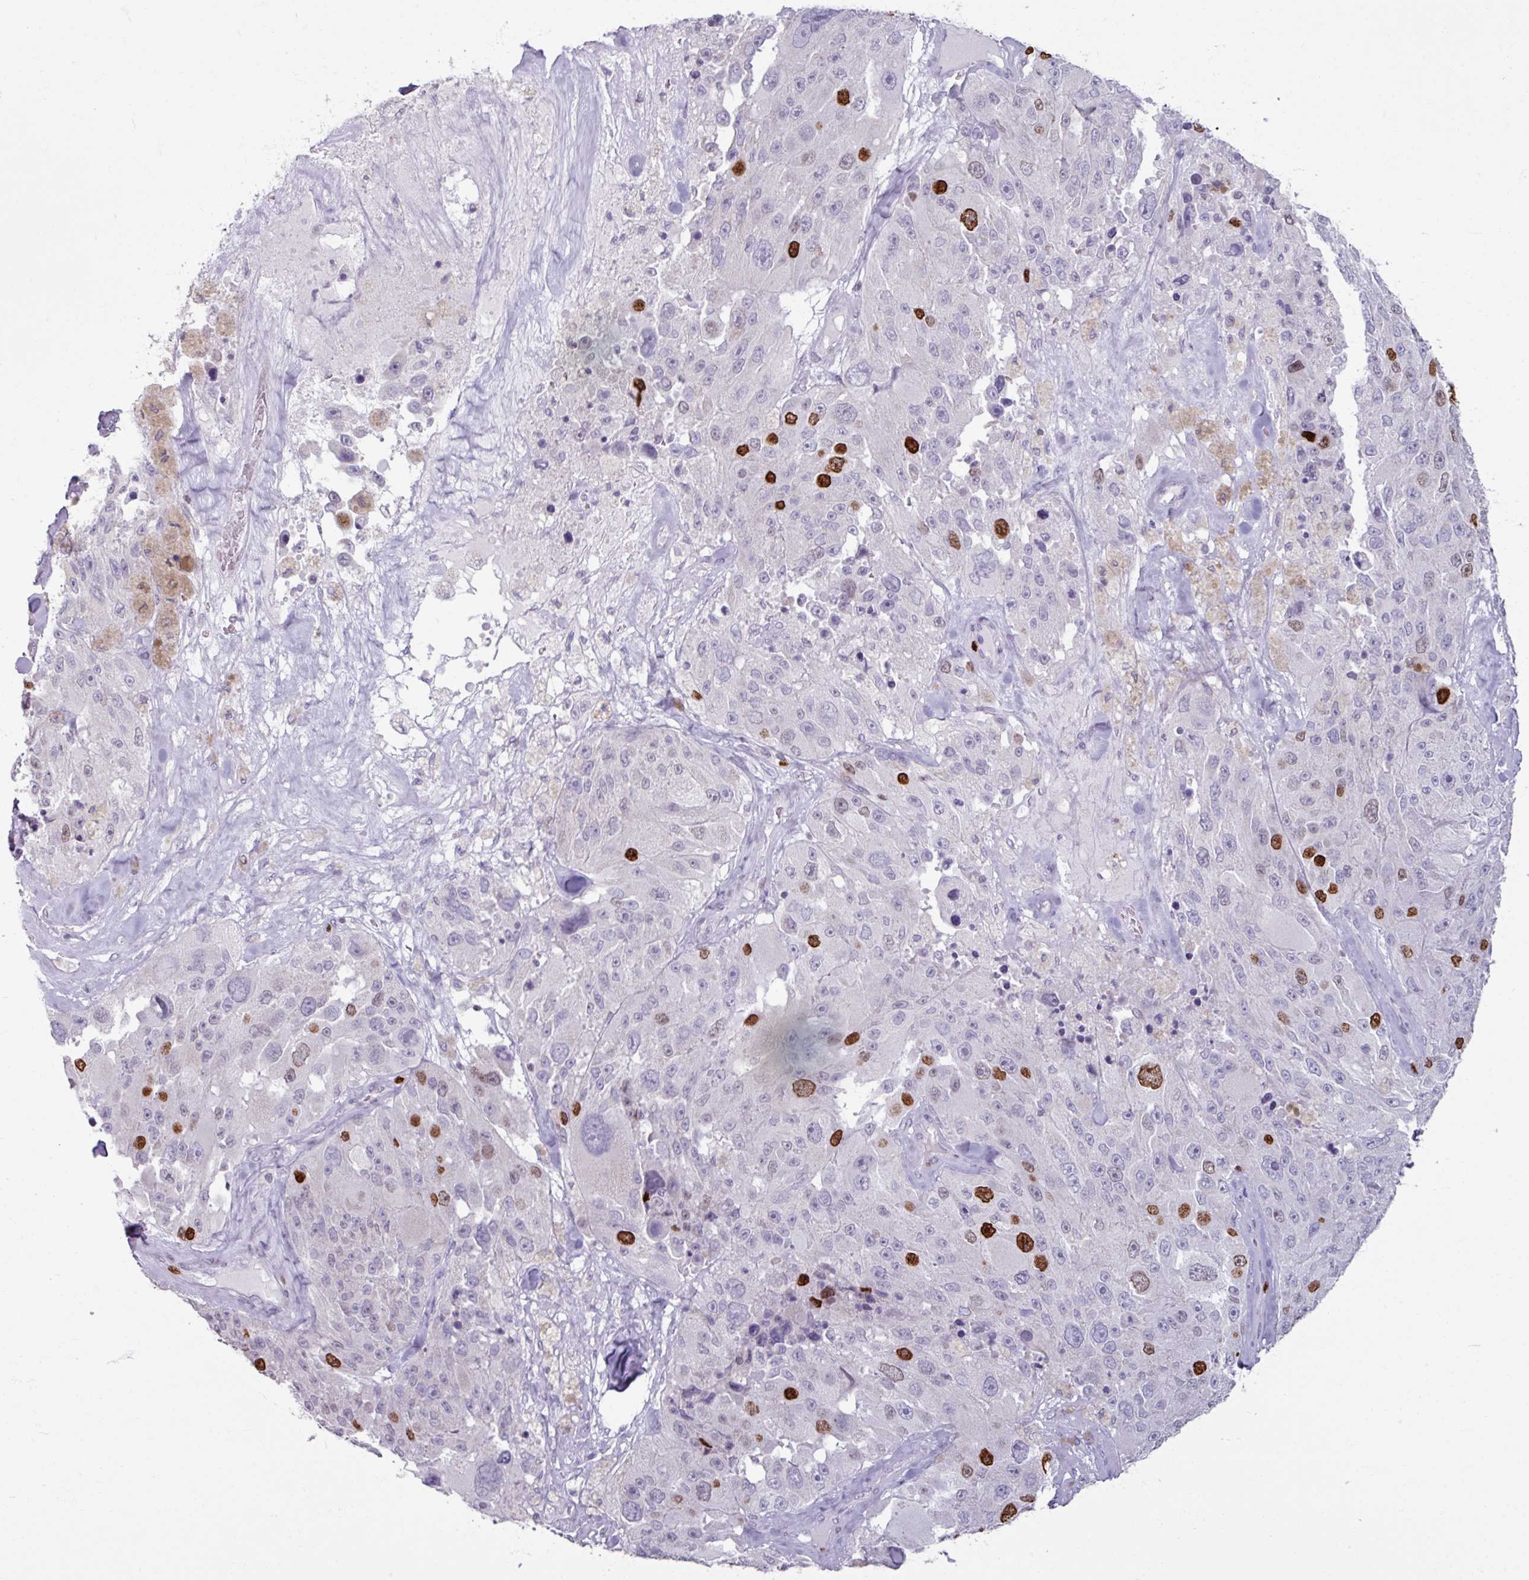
{"staining": {"intensity": "strong", "quantity": "<25%", "location": "nuclear"}, "tissue": "melanoma", "cell_type": "Tumor cells", "image_type": "cancer", "snomed": [{"axis": "morphology", "description": "Malignant melanoma, Metastatic site"}, {"axis": "topography", "description": "Lymph node"}], "caption": "There is medium levels of strong nuclear staining in tumor cells of melanoma, as demonstrated by immunohistochemical staining (brown color).", "gene": "ATAD2", "patient": {"sex": "male", "age": 62}}